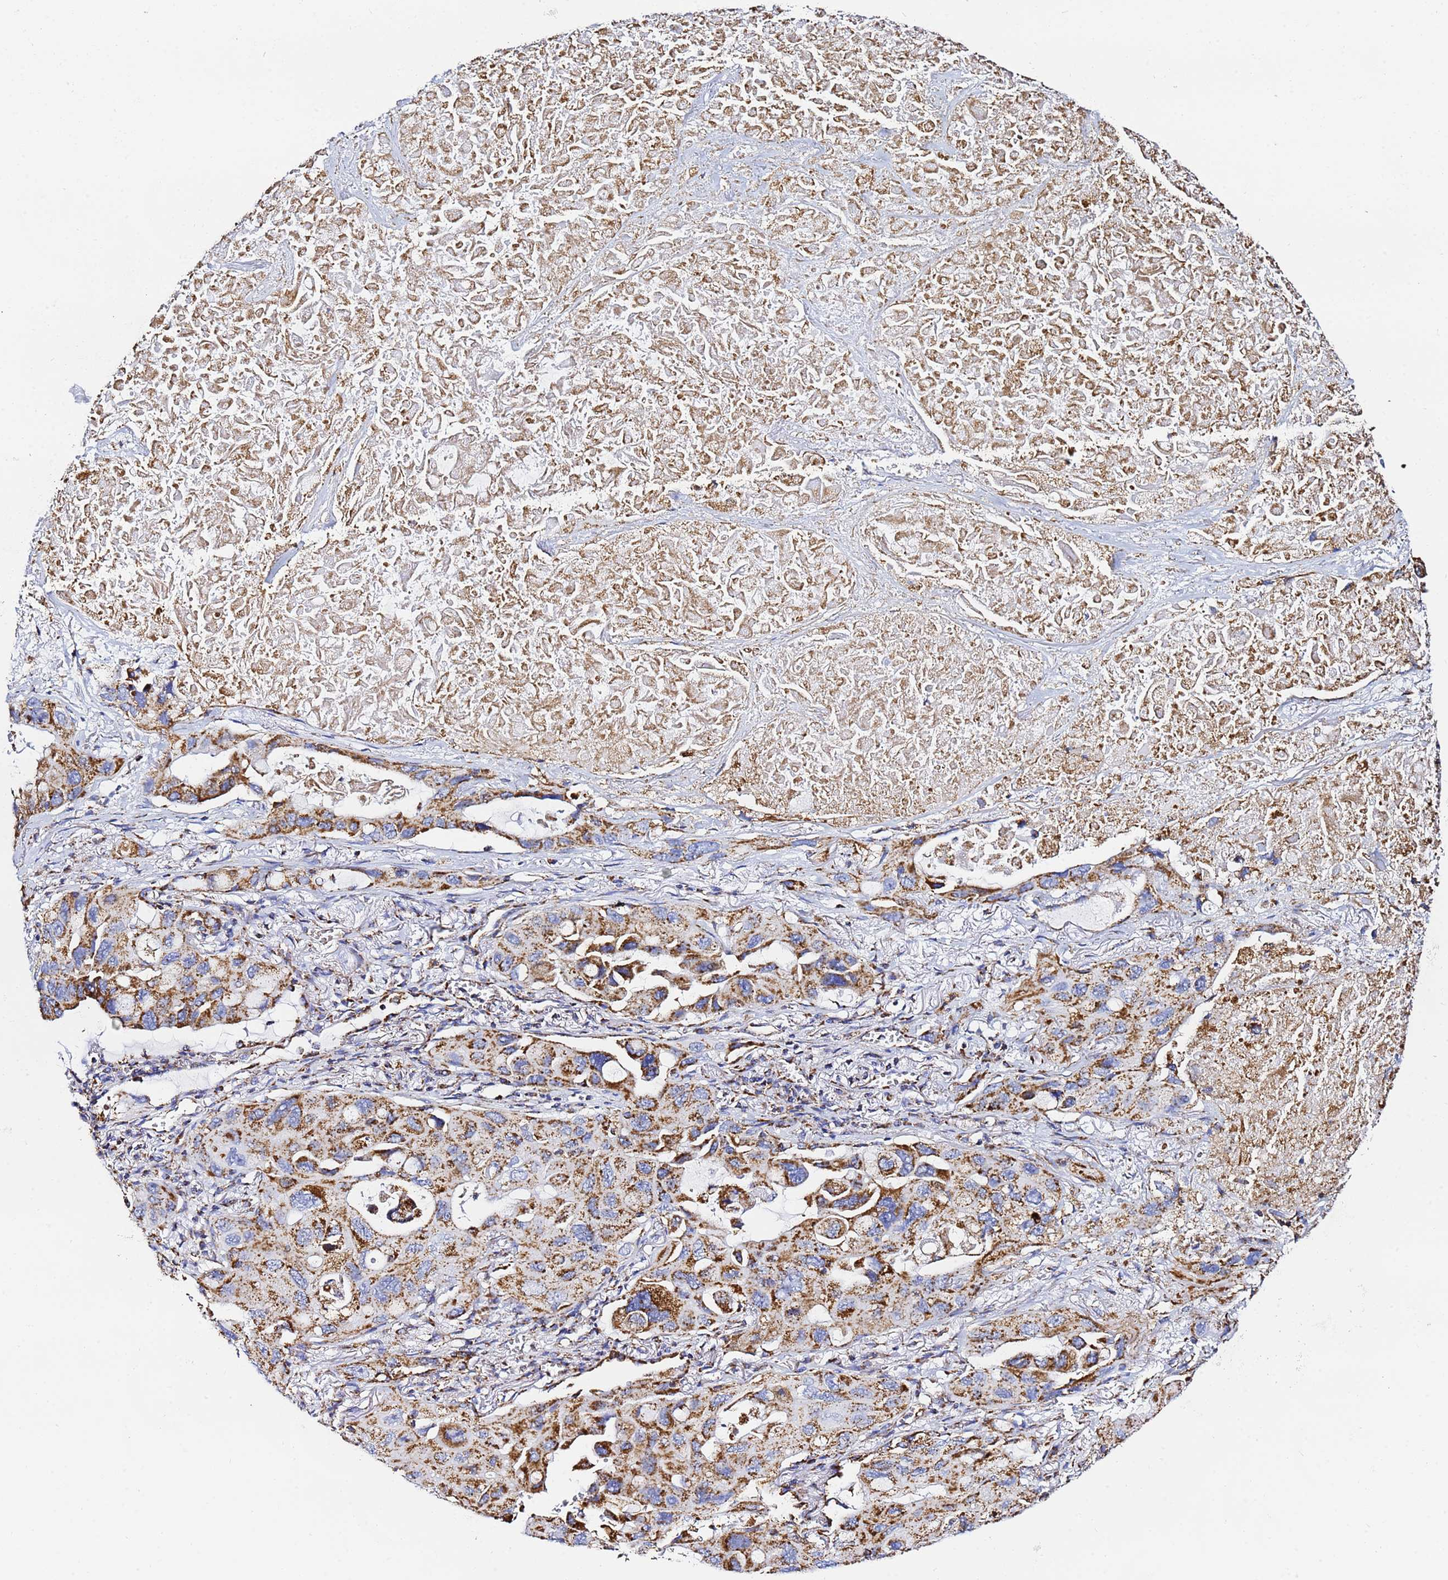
{"staining": {"intensity": "moderate", "quantity": ">75%", "location": "cytoplasmic/membranous"}, "tissue": "lung cancer", "cell_type": "Tumor cells", "image_type": "cancer", "snomed": [{"axis": "morphology", "description": "Squamous cell carcinoma, NOS"}, {"axis": "topography", "description": "Lung"}], "caption": "Human squamous cell carcinoma (lung) stained for a protein (brown) demonstrates moderate cytoplasmic/membranous positive positivity in approximately >75% of tumor cells.", "gene": "PHB2", "patient": {"sex": "female", "age": 73}}